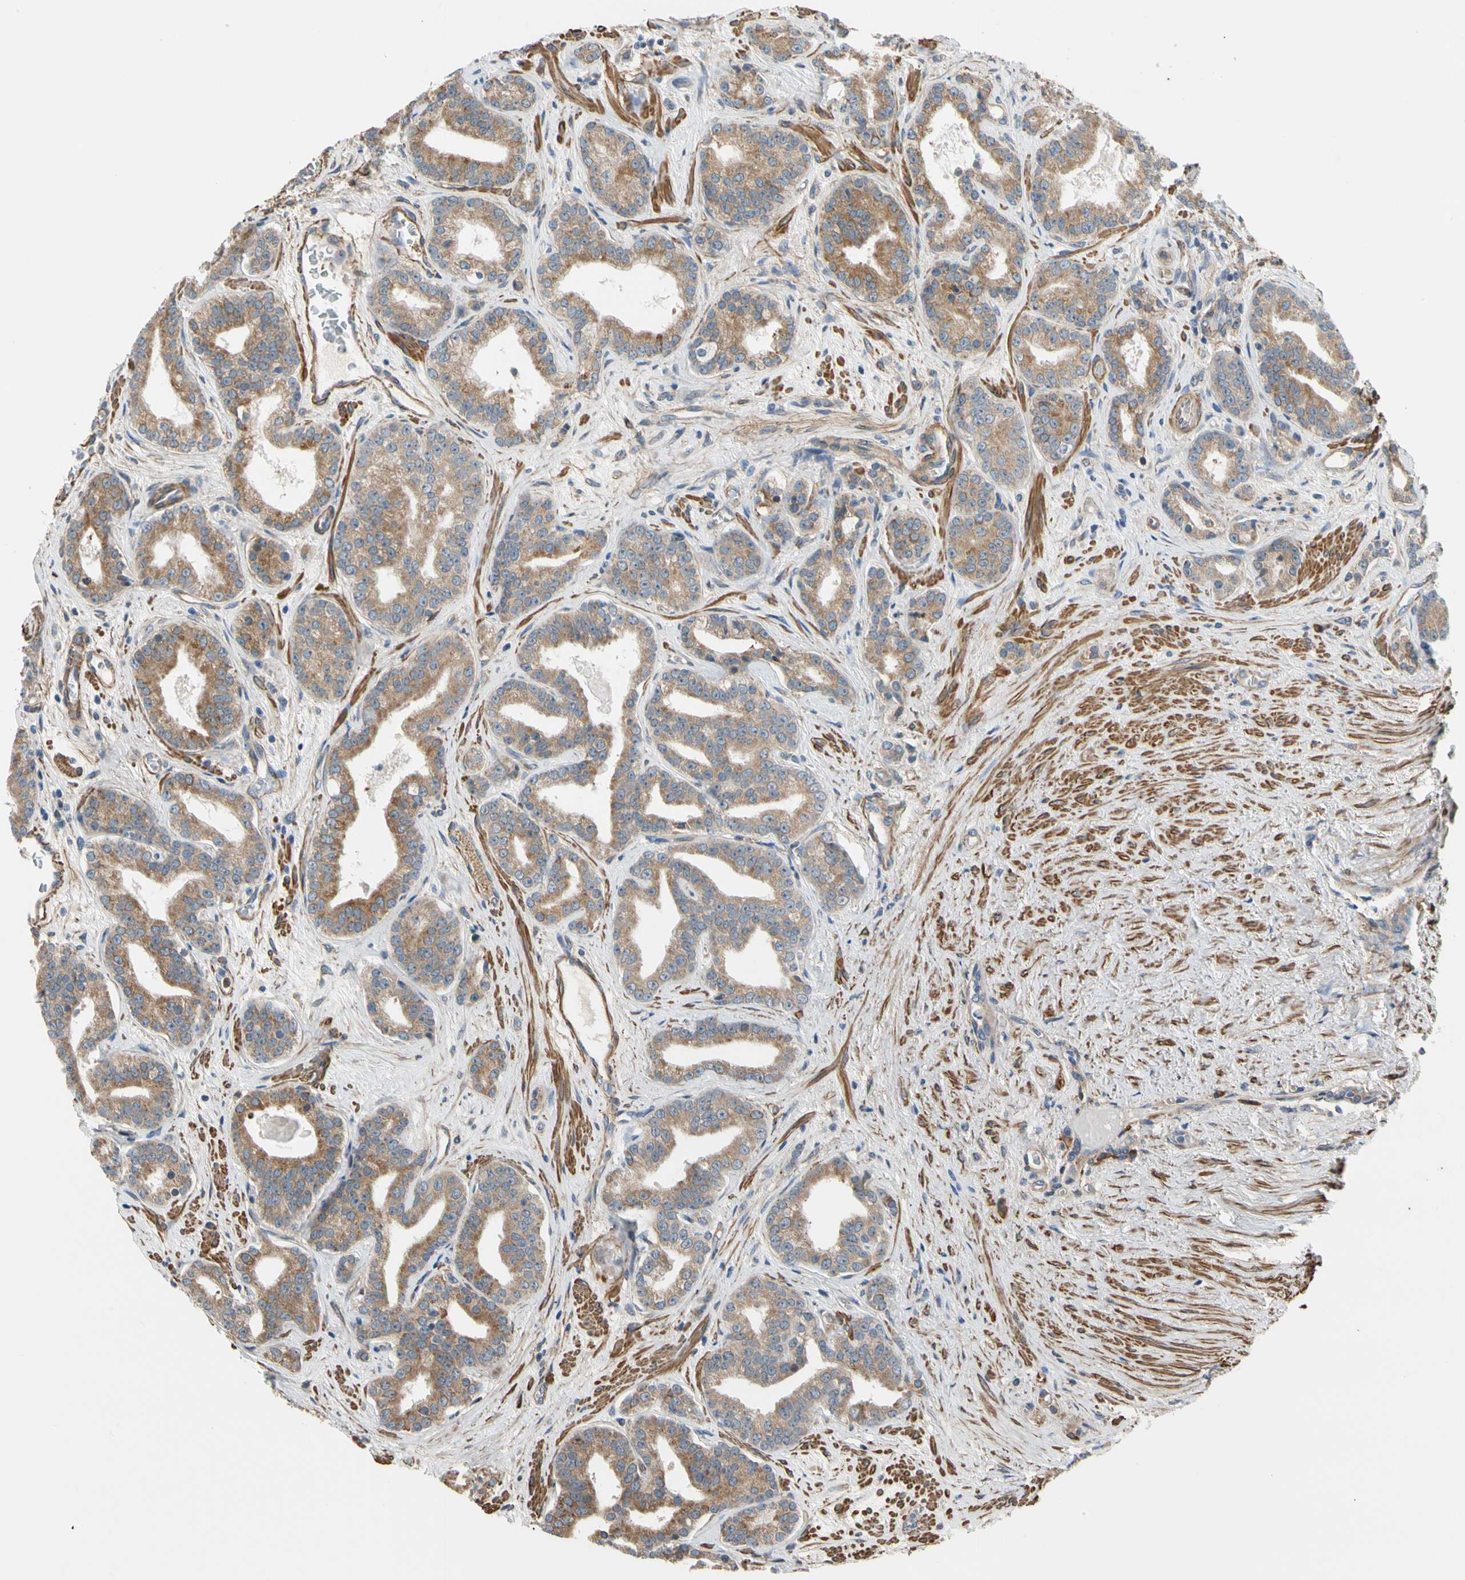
{"staining": {"intensity": "moderate", "quantity": ">75%", "location": "cytoplasmic/membranous"}, "tissue": "prostate cancer", "cell_type": "Tumor cells", "image_type": "cancer", "snomed": [{"axis": "morphology", "description": "Adenocarcinoma, Low grade"}, {"axis": "topography", "description": "Prostate"}], "caption": "Adenocarcinoma (low-grade) (prostate) stained with immunohistochemistry (IHC) reveals moderate cytoplasmic/membranous staining in about >75% of tumor cells.", "gene": "LIMK2", "patient": {"sex": "male", "age": 63}}